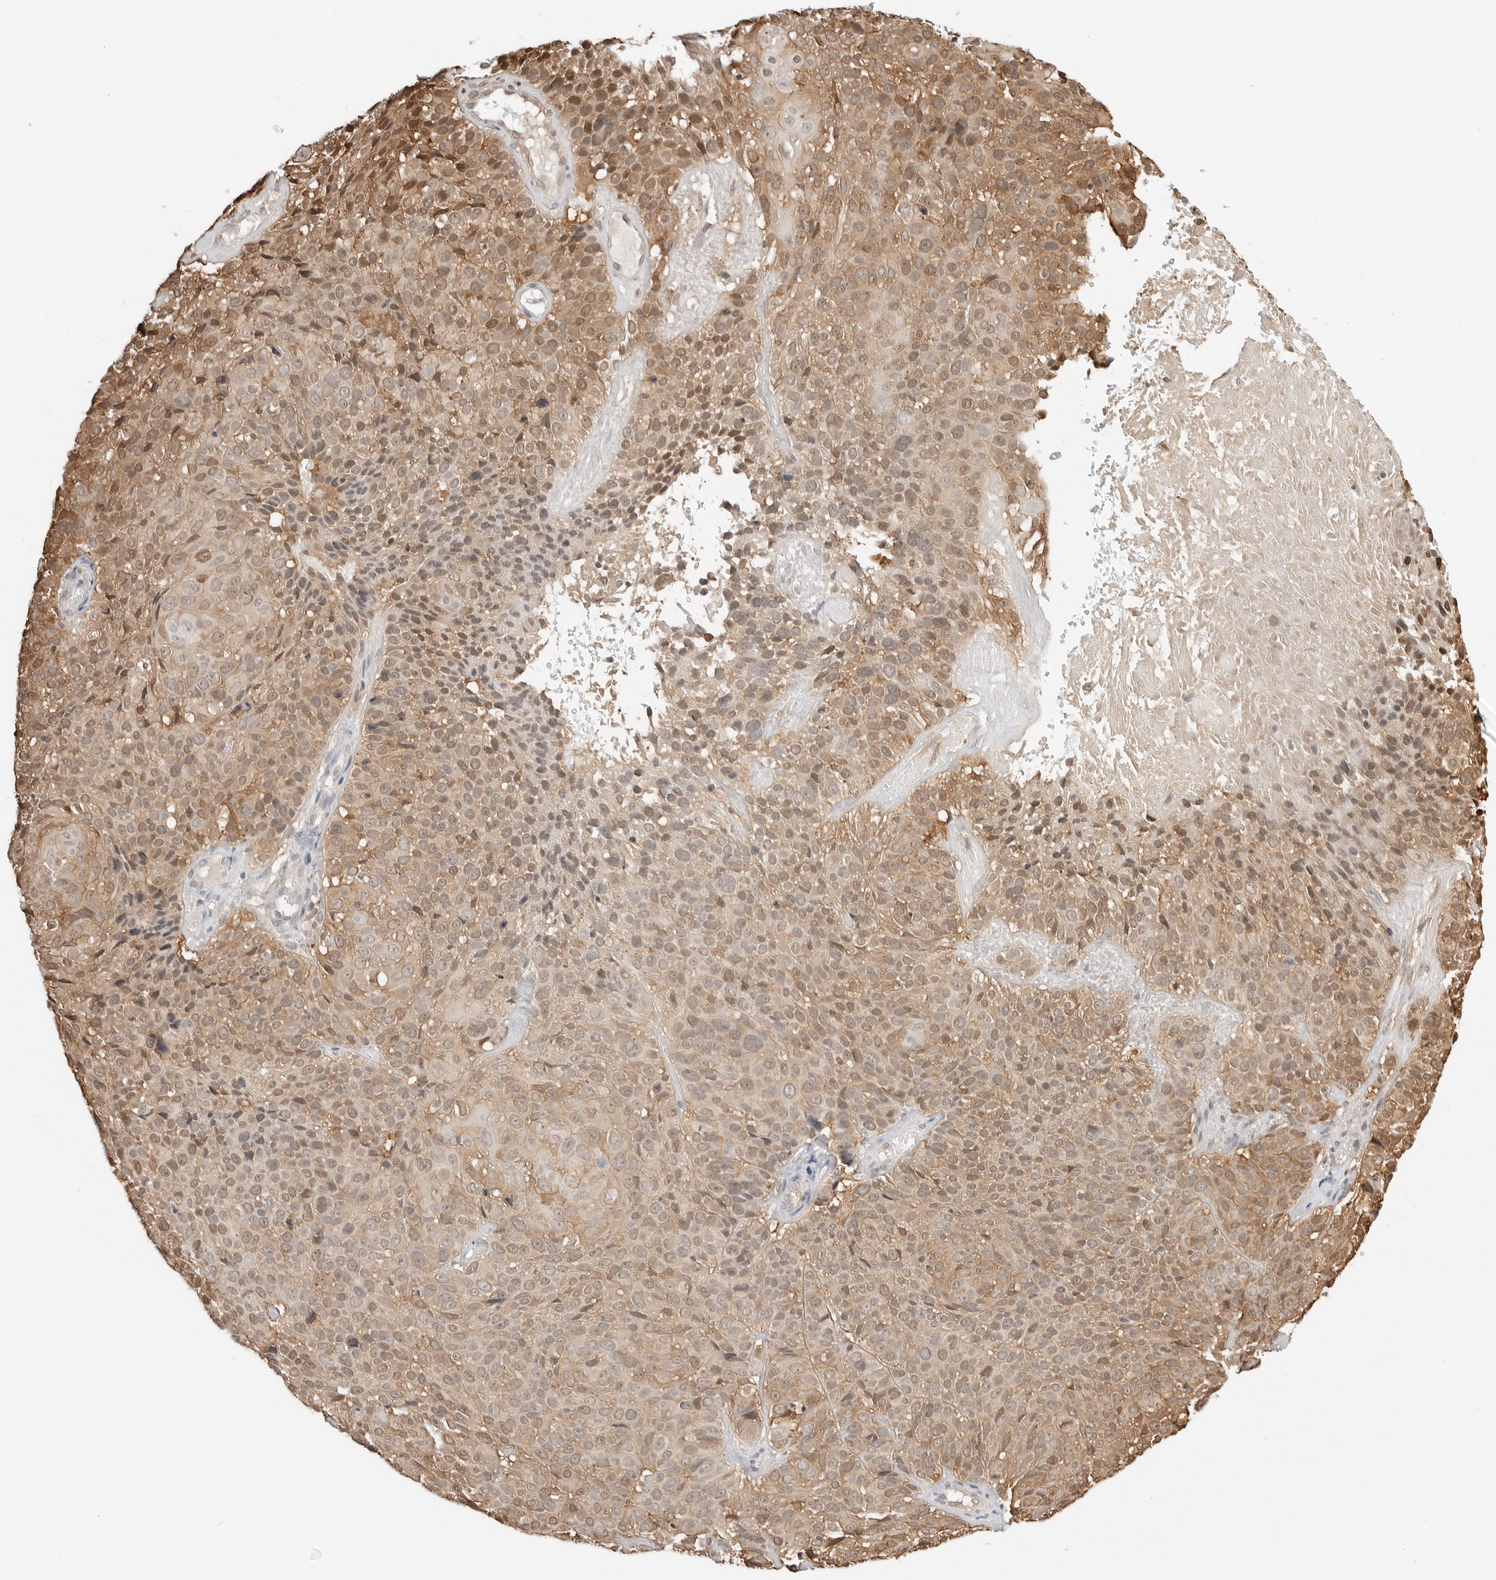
{"staining": {"intensity": "moderate", "quantity": ">75%", "location": "cytoplasmic/membranous,nuclear"}, "tissue": "cervical cancer", "cell_type": "Tumor cells", "image_type": "cancer", "snomed": [{"axis": "morphology", "description": "Squamous cell carcinoma, NOS"}, {"axis": "topography", "description": "Cervix"}], "caption": "High-power microscopy captured an immunohistochemistry histopathology image of cervical cancer (squamous cell carcinoma), revealing moderate cytoplasmic/membranous and nuclear positivity in about >75% of tumor cells.", "gene": "NUDC", "patient": {"sex": "female", "age": 74}}